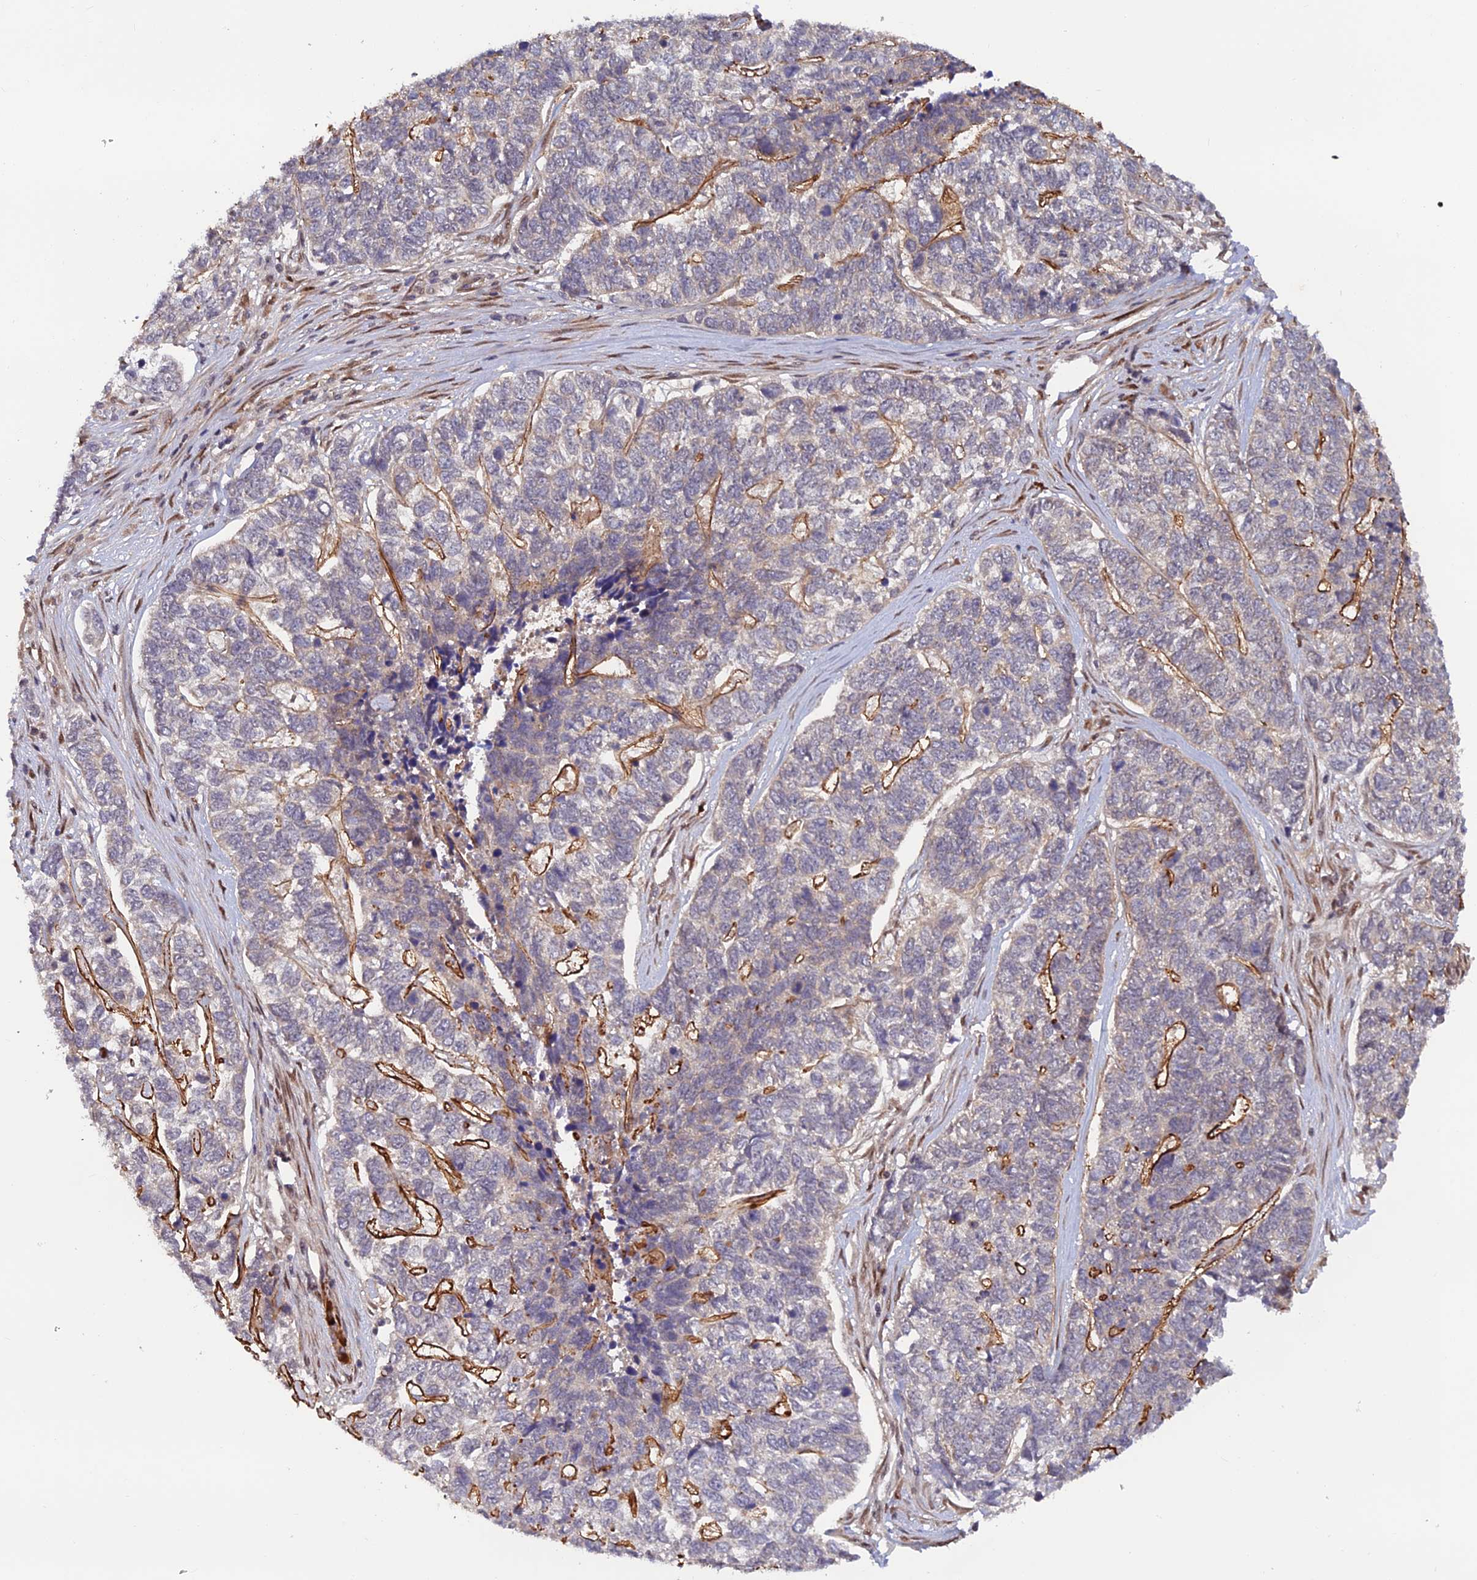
{"staining": {"intensity": "negative", "quantity": "none", "location": "none"}, "tissue": "skin cancer", "cell_type": "Tumor cells", "image_type": "cancer", "snomed": [{"axis": "morphology", "description": "Basal cell carcinoma"}, {"axis": "topography", "description": "Skin"}], "caption": "An immunohistochemistry photomicrograph of skin cancer is shown. There is no staining in tumor cells of skin cancer.", "gene": "ZNF565", "patient": {"sex": "female", "age": 65}}